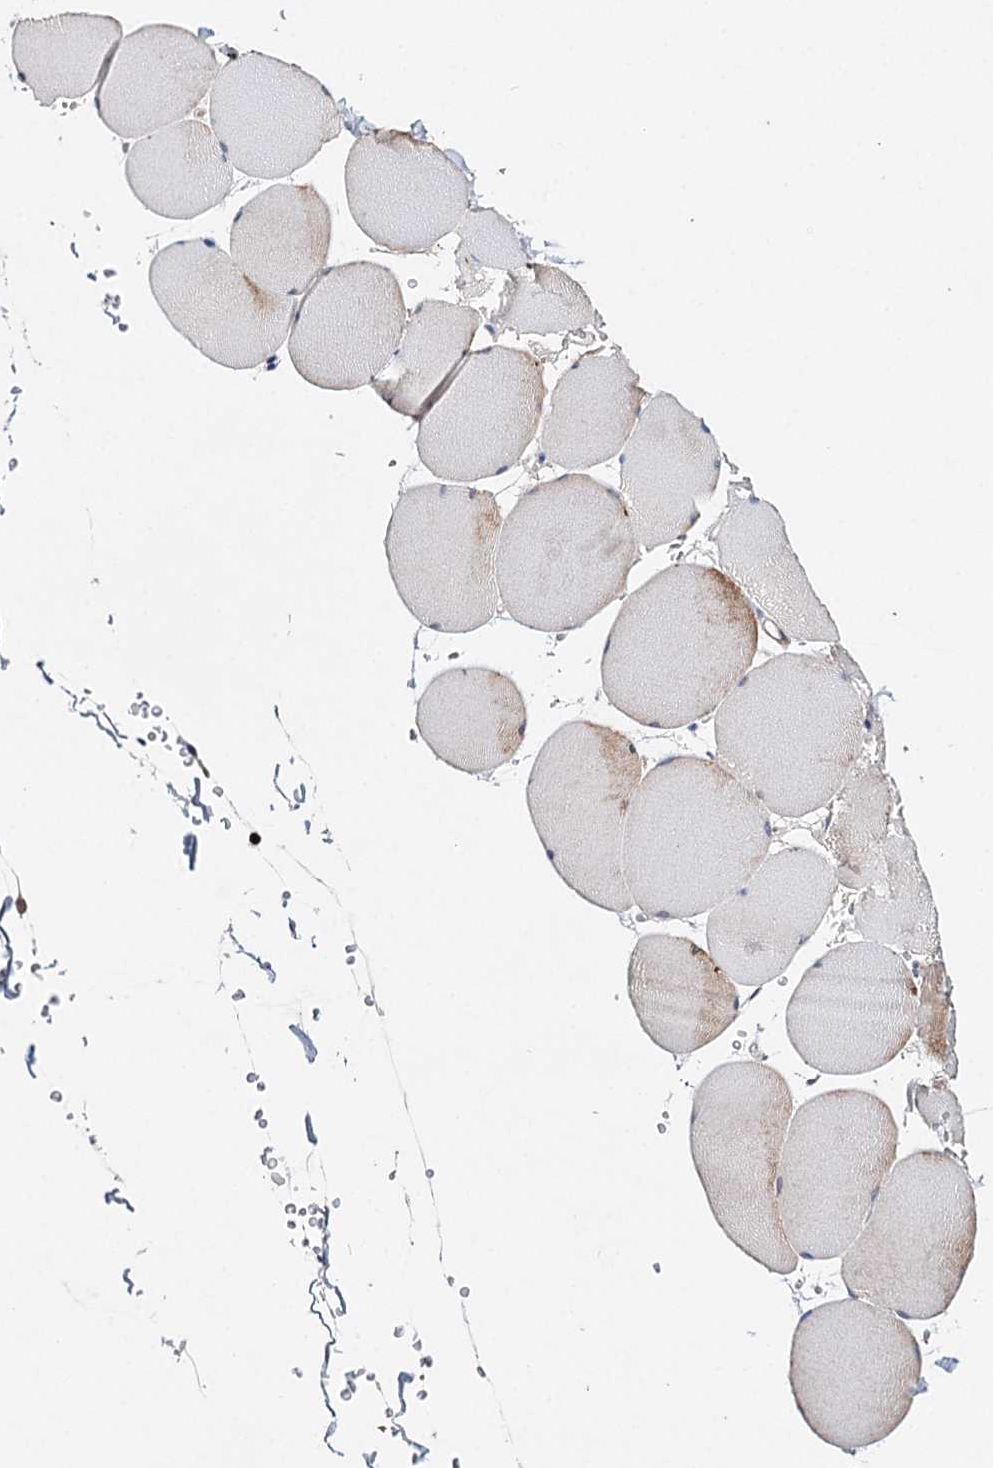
{"staining": {"intensity": "weak", "quantity": "25%-75%", "location": "cytoplasmic/membranous"}, "tissue": "skeletal muscle", "cell_type": "Myocytes", "image_type": "normal", "snomed": [{"axis": "morphology", "description": "Normal tissue, NOS"}, {"axis": "topography", "description": "Skeletal muscle"}, {"axis": "topography", "description": "Head-Neck"}], "caption": "The image reveals a brown stain indicating the presence of a protein in the cytoplasmic/membranous of myocytes in skeletal muscle.", "gene": "CFAP46", "patient": {"sex": "male", "age": 66}}